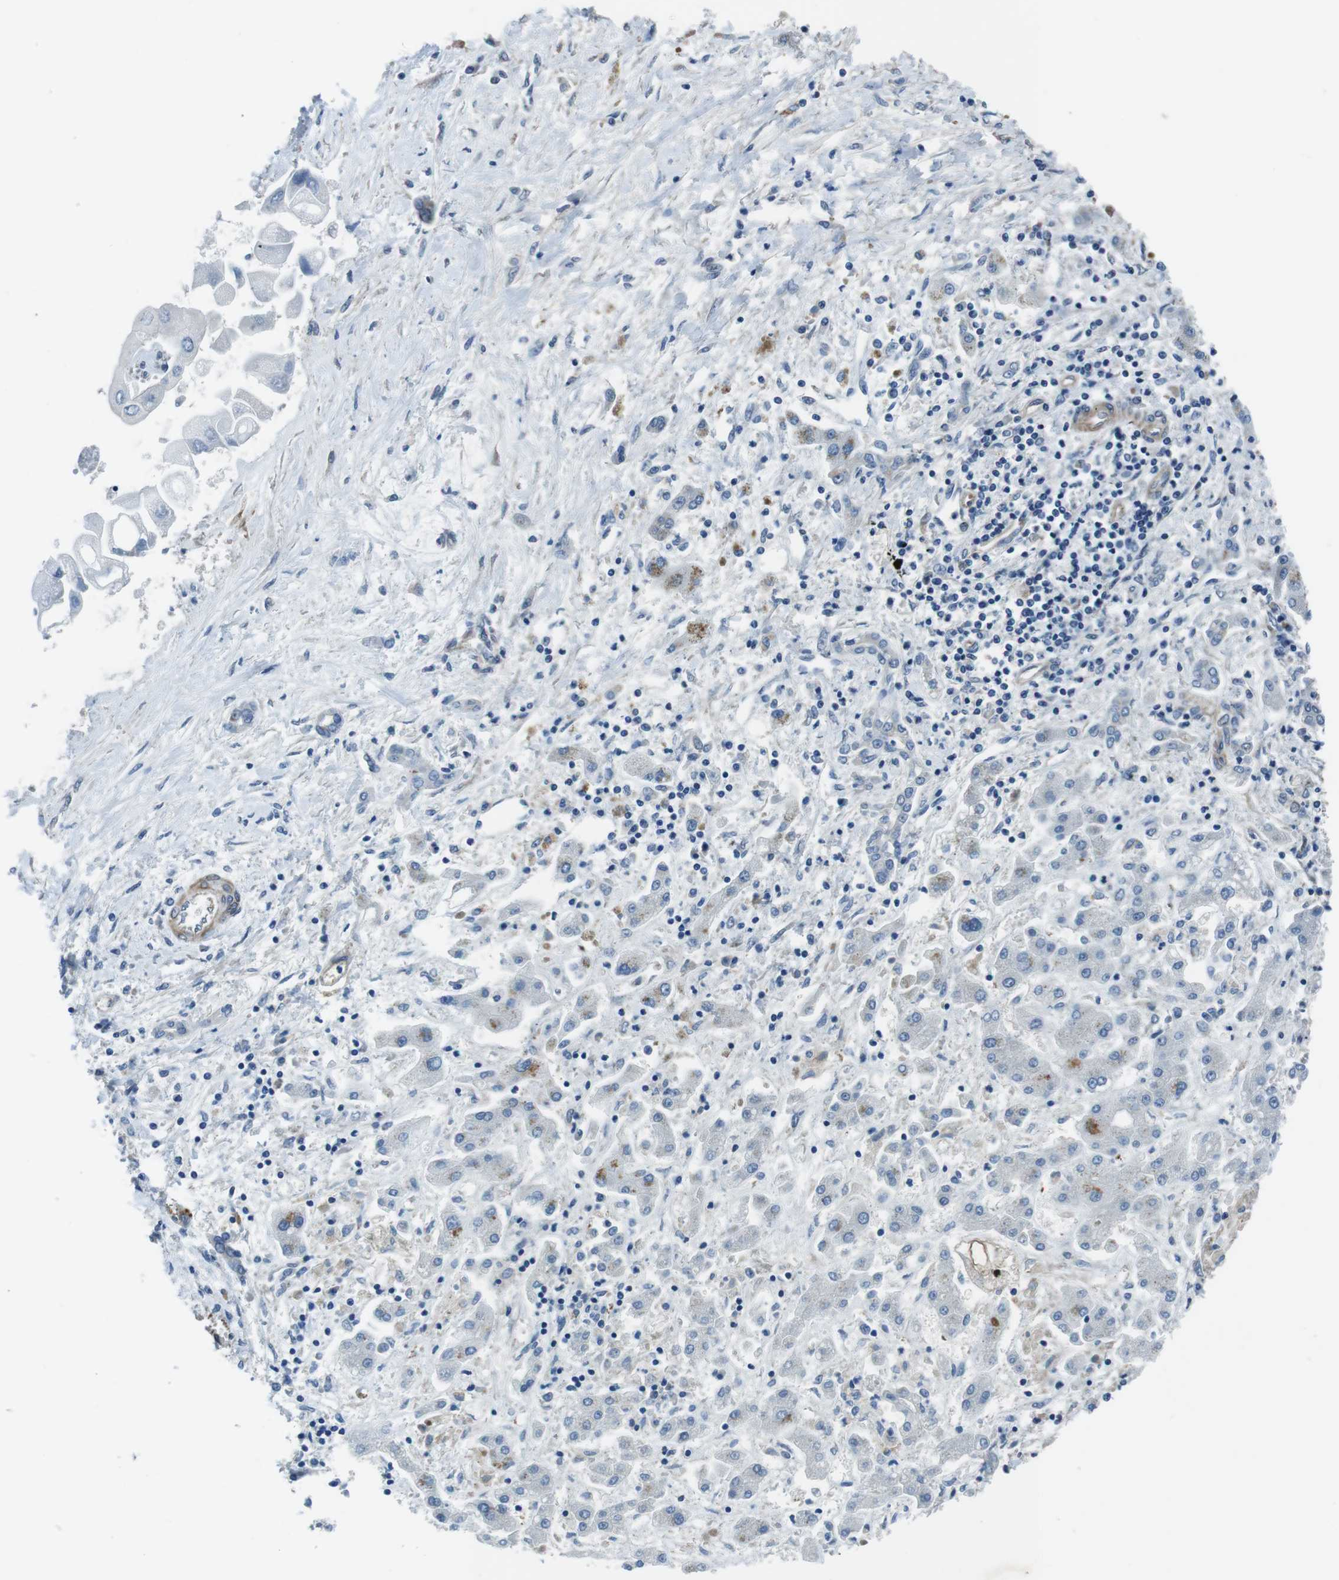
{"staining": {"intensity": "negative", "quantity": "none", "location": "none"}, "tissue": "liver cancer", "cell_type": "Tumor cells", "image_type": "cancer", "snomed": [{"axis": "morphology", "description": "Cholangiocarcinoma"}, {"axis": "topography", "description": "Liver"}], "caption": "Tumor cells show no significant expression in liver cholangiocarcinoma.", "gene": "LRRC49", "patient": {"sex": "male", "age": 50}}